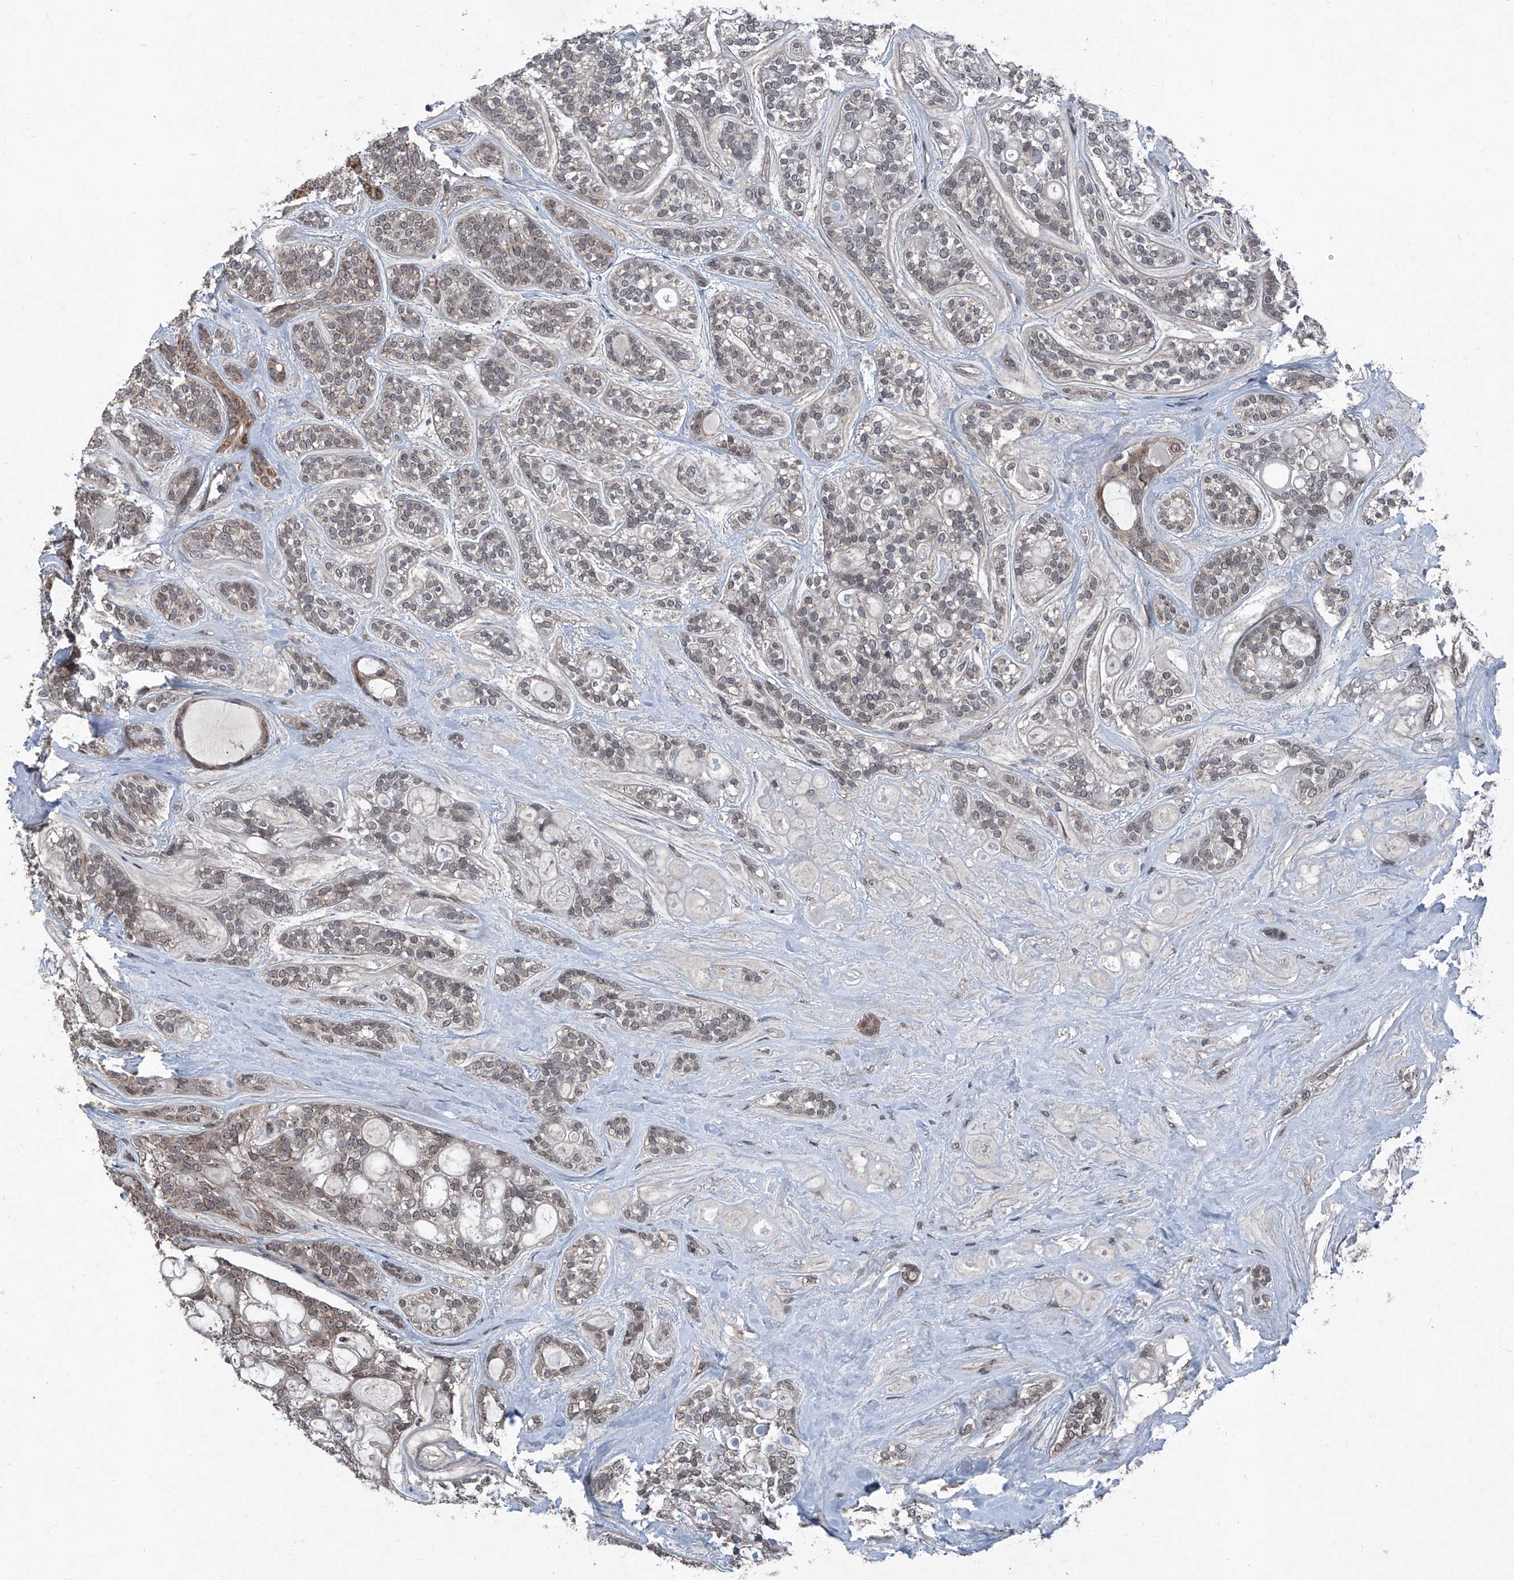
{"staining": {"intensity": "negative", "quantity": "none", "location": "none"}, "tissue": "head and neck cancer", "cell_type": "Tumor cells", "image_type": "cancer", "snomed": [{"axis": "morphology", "description": "Adenocarcinoma, NOS"}, {"axis": "topography", "description": "Head-Neck"}], "caption": "Image shows no significant protein staining in tumor cells of head and neck cancer. The staining was performed using DAB (3,3'-diaminobenzidine) to visualize the protein expression in brown, while the nuclei were stained in blue with hematoxylin (Magnification: 20x).", "gene": "COA7", "patient": {"sex": "male", "age": 66}}